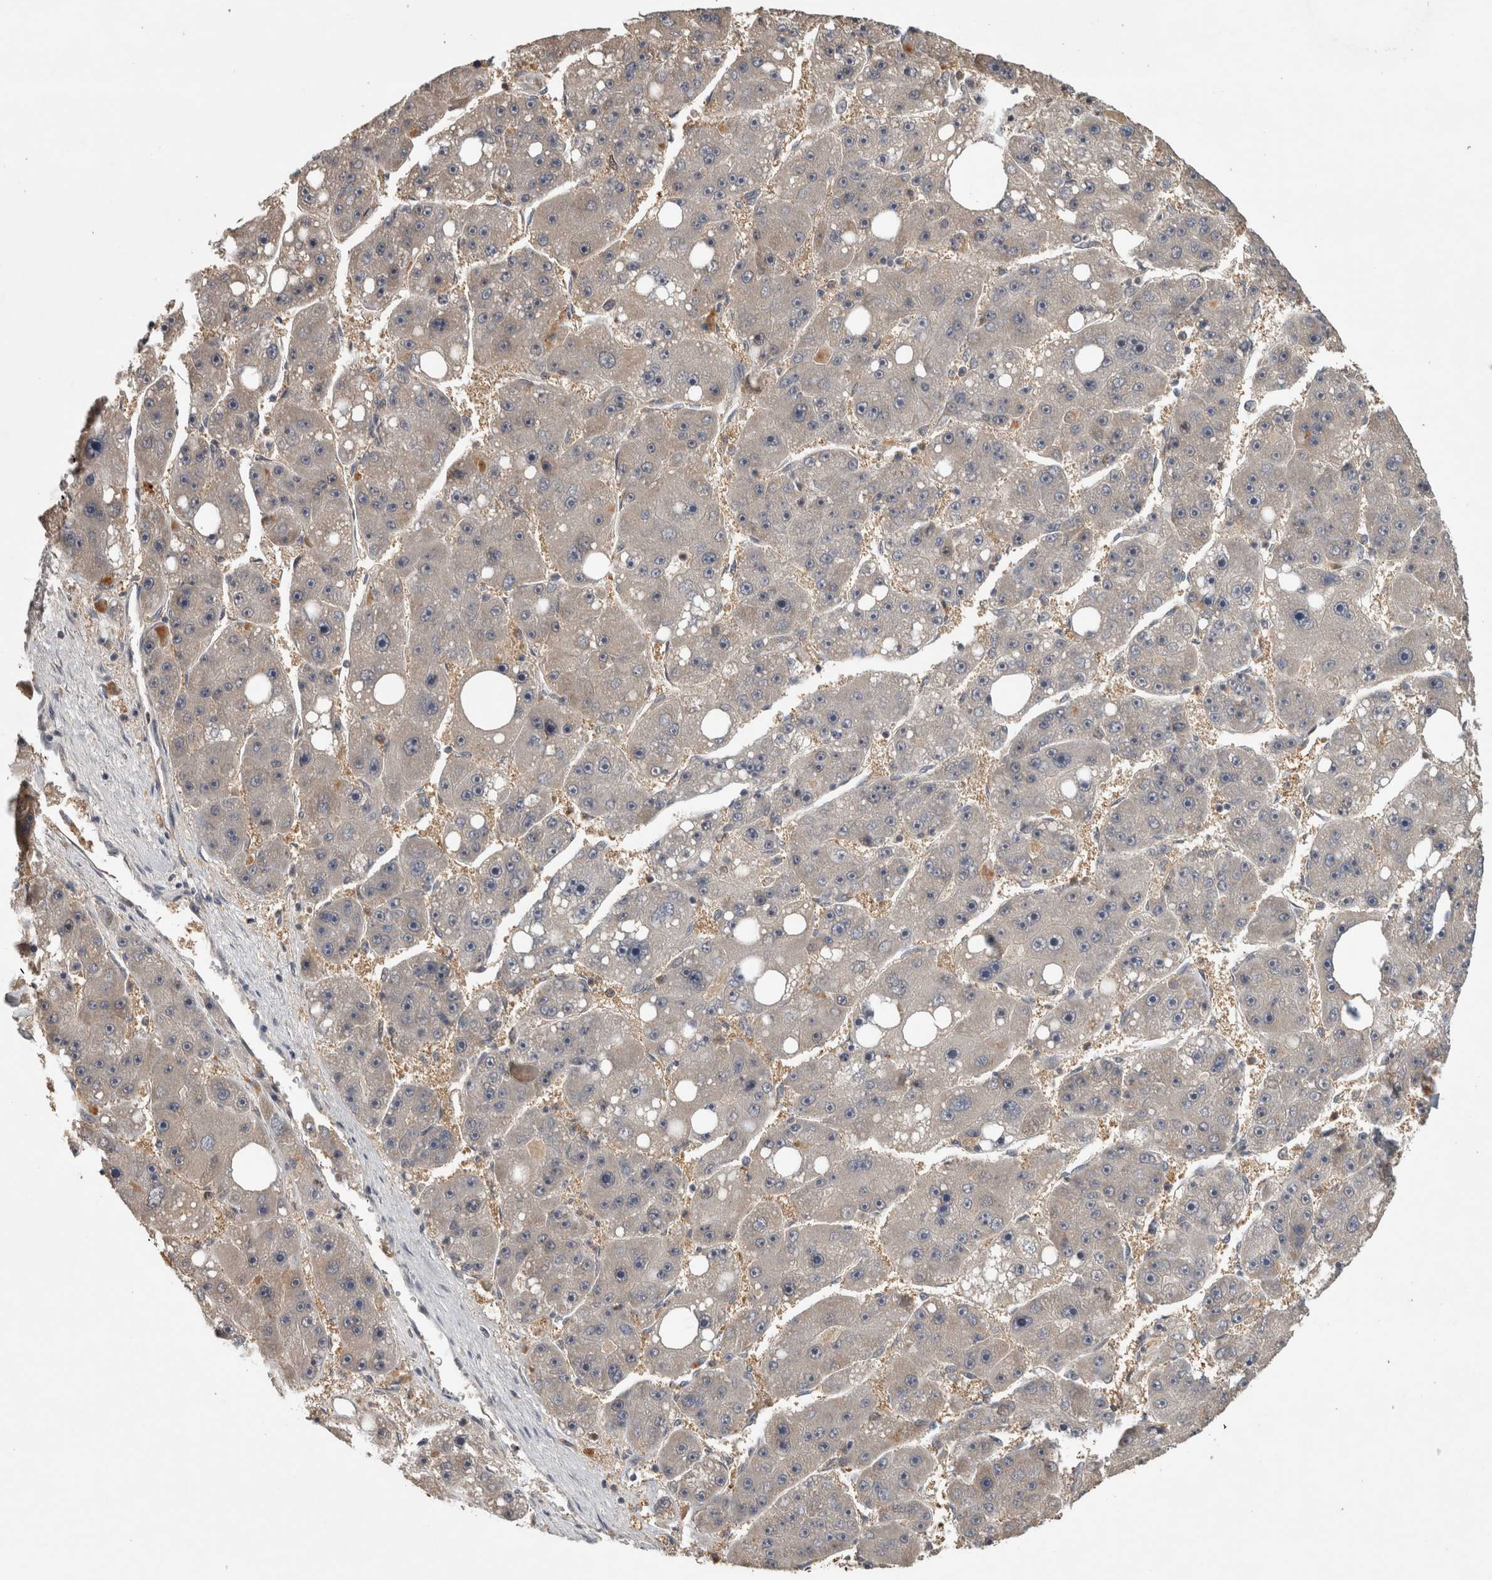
{"staining": {"intensity": "negative", "quantity": "none", "location": "none"}, "tissue": "liver cancer", "cell_type": "Tumor cells", "image_type": "cancer", "snomed": [{"axis": "morphology", "description": "Carcinoma, Hepatocellular, NOS"}, {"axis": "topography", "description": "Liver"}], "caption": "Immunohistochemical staining of human hepatocellular carcinoma (liver) displays no significant staining in tumor cells.", "gene": "TRMT61B", "patient": {"sex": "female", "age": 61}}